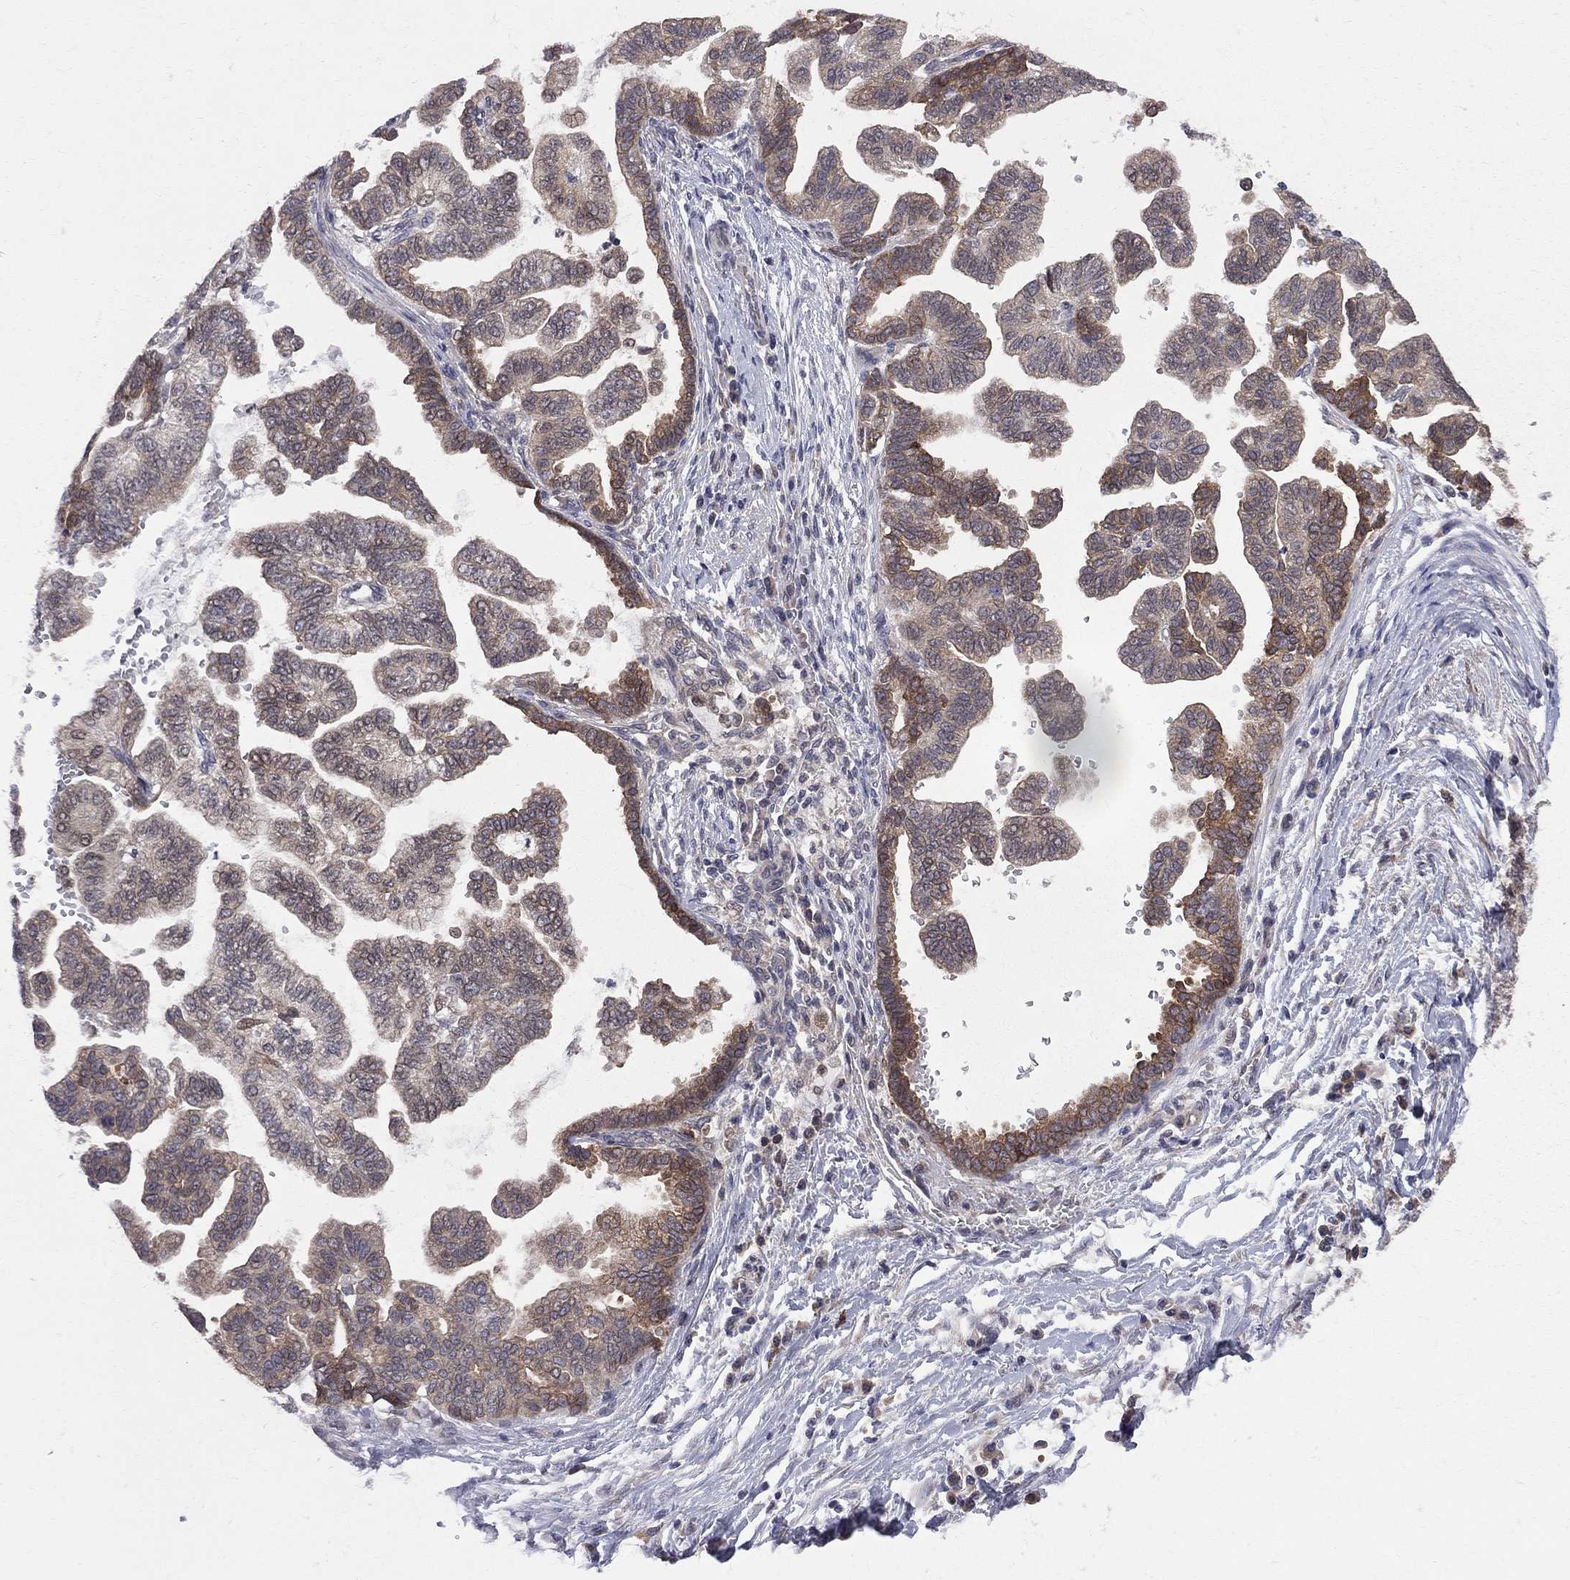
{"staining": {"intensity": "moderate", "quantity": ">75%", "location": "cytoplasmic/membranous"}, "tissue": "stomach cancer", "cell_type": "Tumor cells", "image_type": "cancer", "snomed": [{"axis": "morphology", "description": "Adenocarcinoma, NOS"}, {"axis": "topography", "description": "Stomach"}], "caption": "Protein expression analysis of human stomach cancer reveals moderate cytoplasmic/membranous positivity in about >75% of tumor cells.", "gene": "CNOT11", "patient": {"sex": "male", "age": 83}}